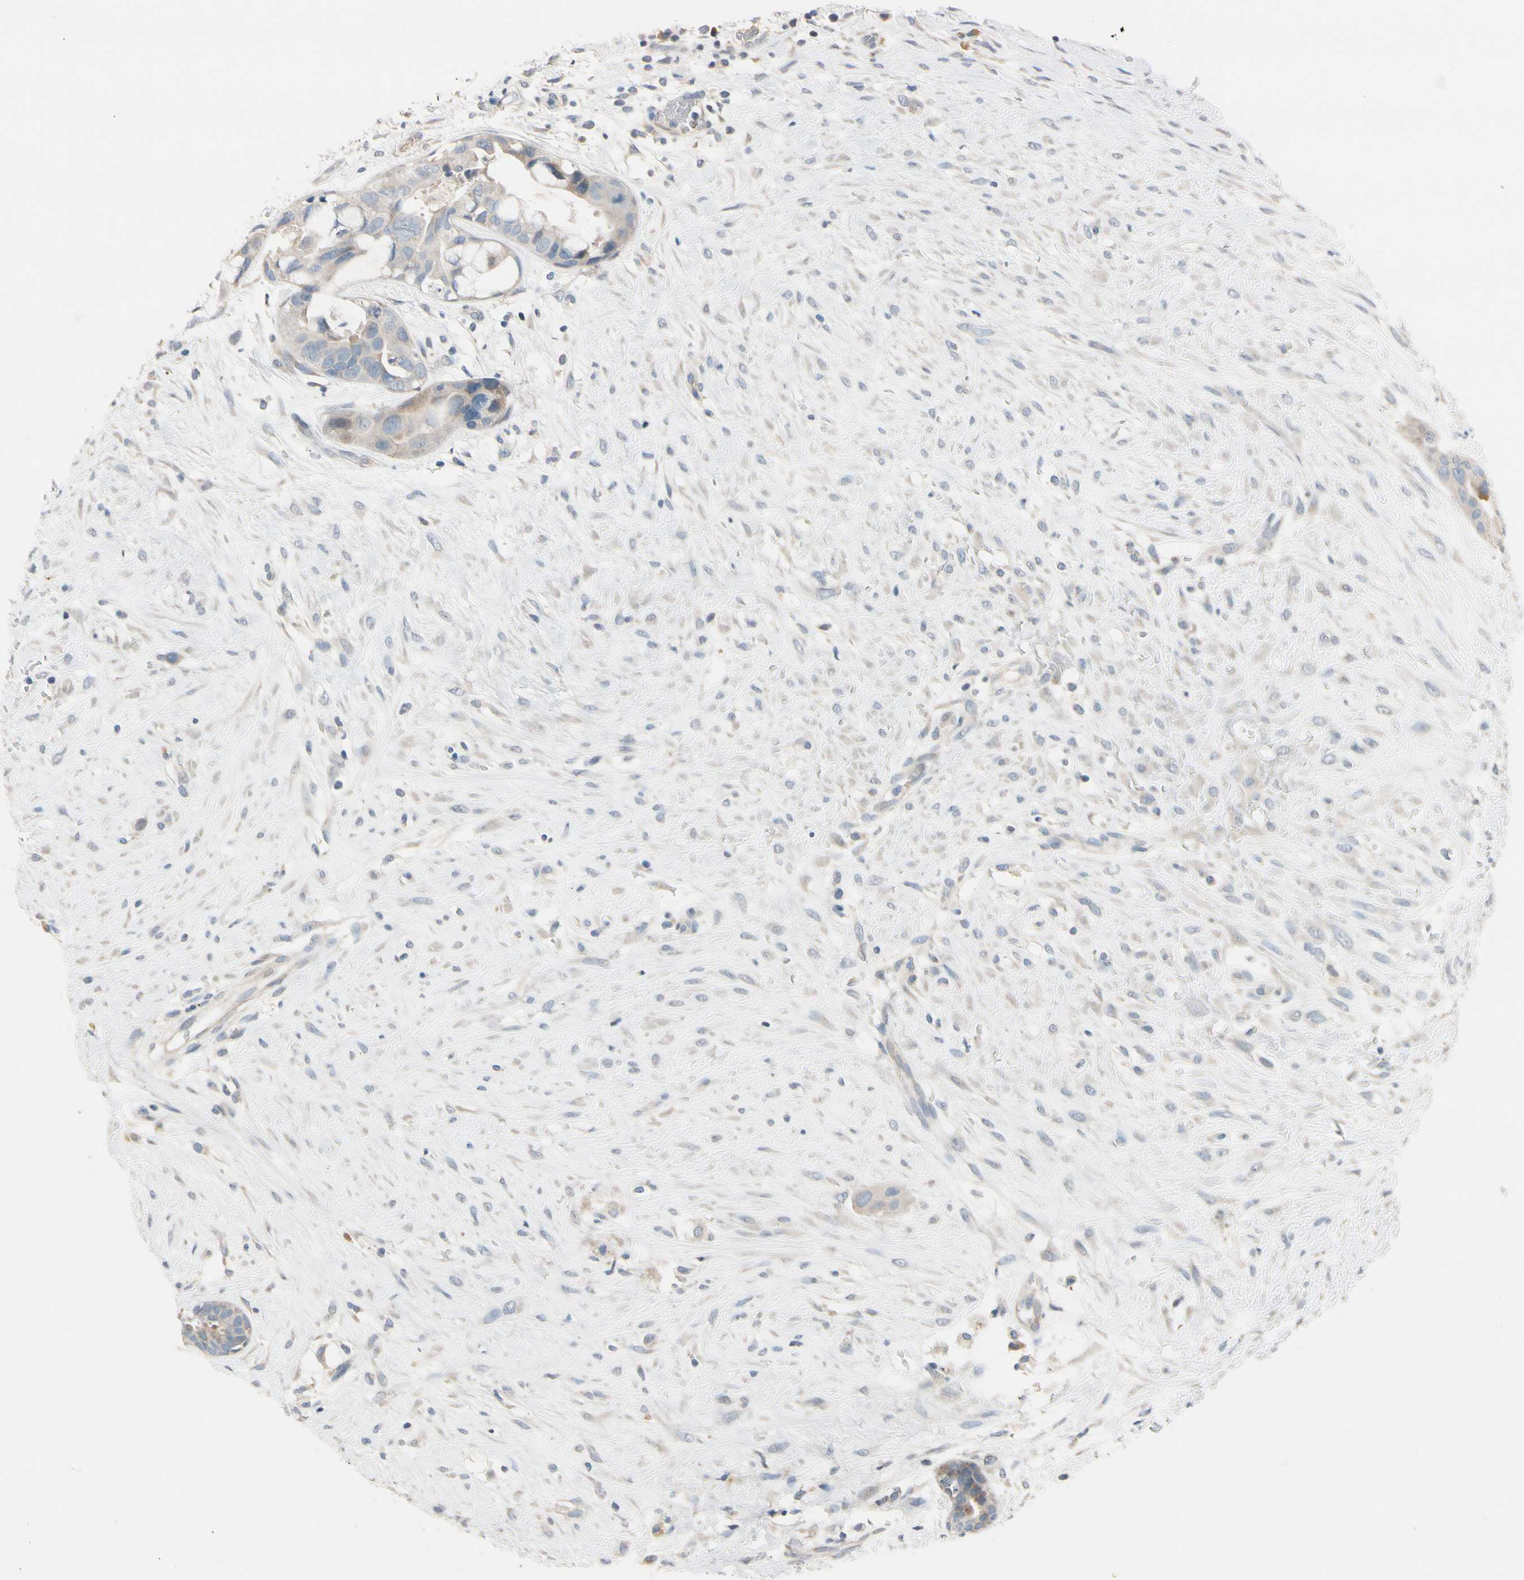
{"staining": {"intensity": "weak", "quantity": ">75%", "location": "cytoplasmic/membranous"}, "tissue": "breast cancer", "cell_type": "Tumor cells", "image_type": "cancer", "snomed": [{"axis": "morphology", "description": "Duct carcinoma"}, {"axis": "topography", "description": "Breast"}], "caption": "A photomicrograph showing weak cytoplasmic/membranous positivity in approximately >75% of tumor cells in breast cancer (intraductal carcinoma), as visualized by brown immunohistochemical staining.", "gene": "PIP5K1B", "patient": {"sex": "female", "age": 40}}